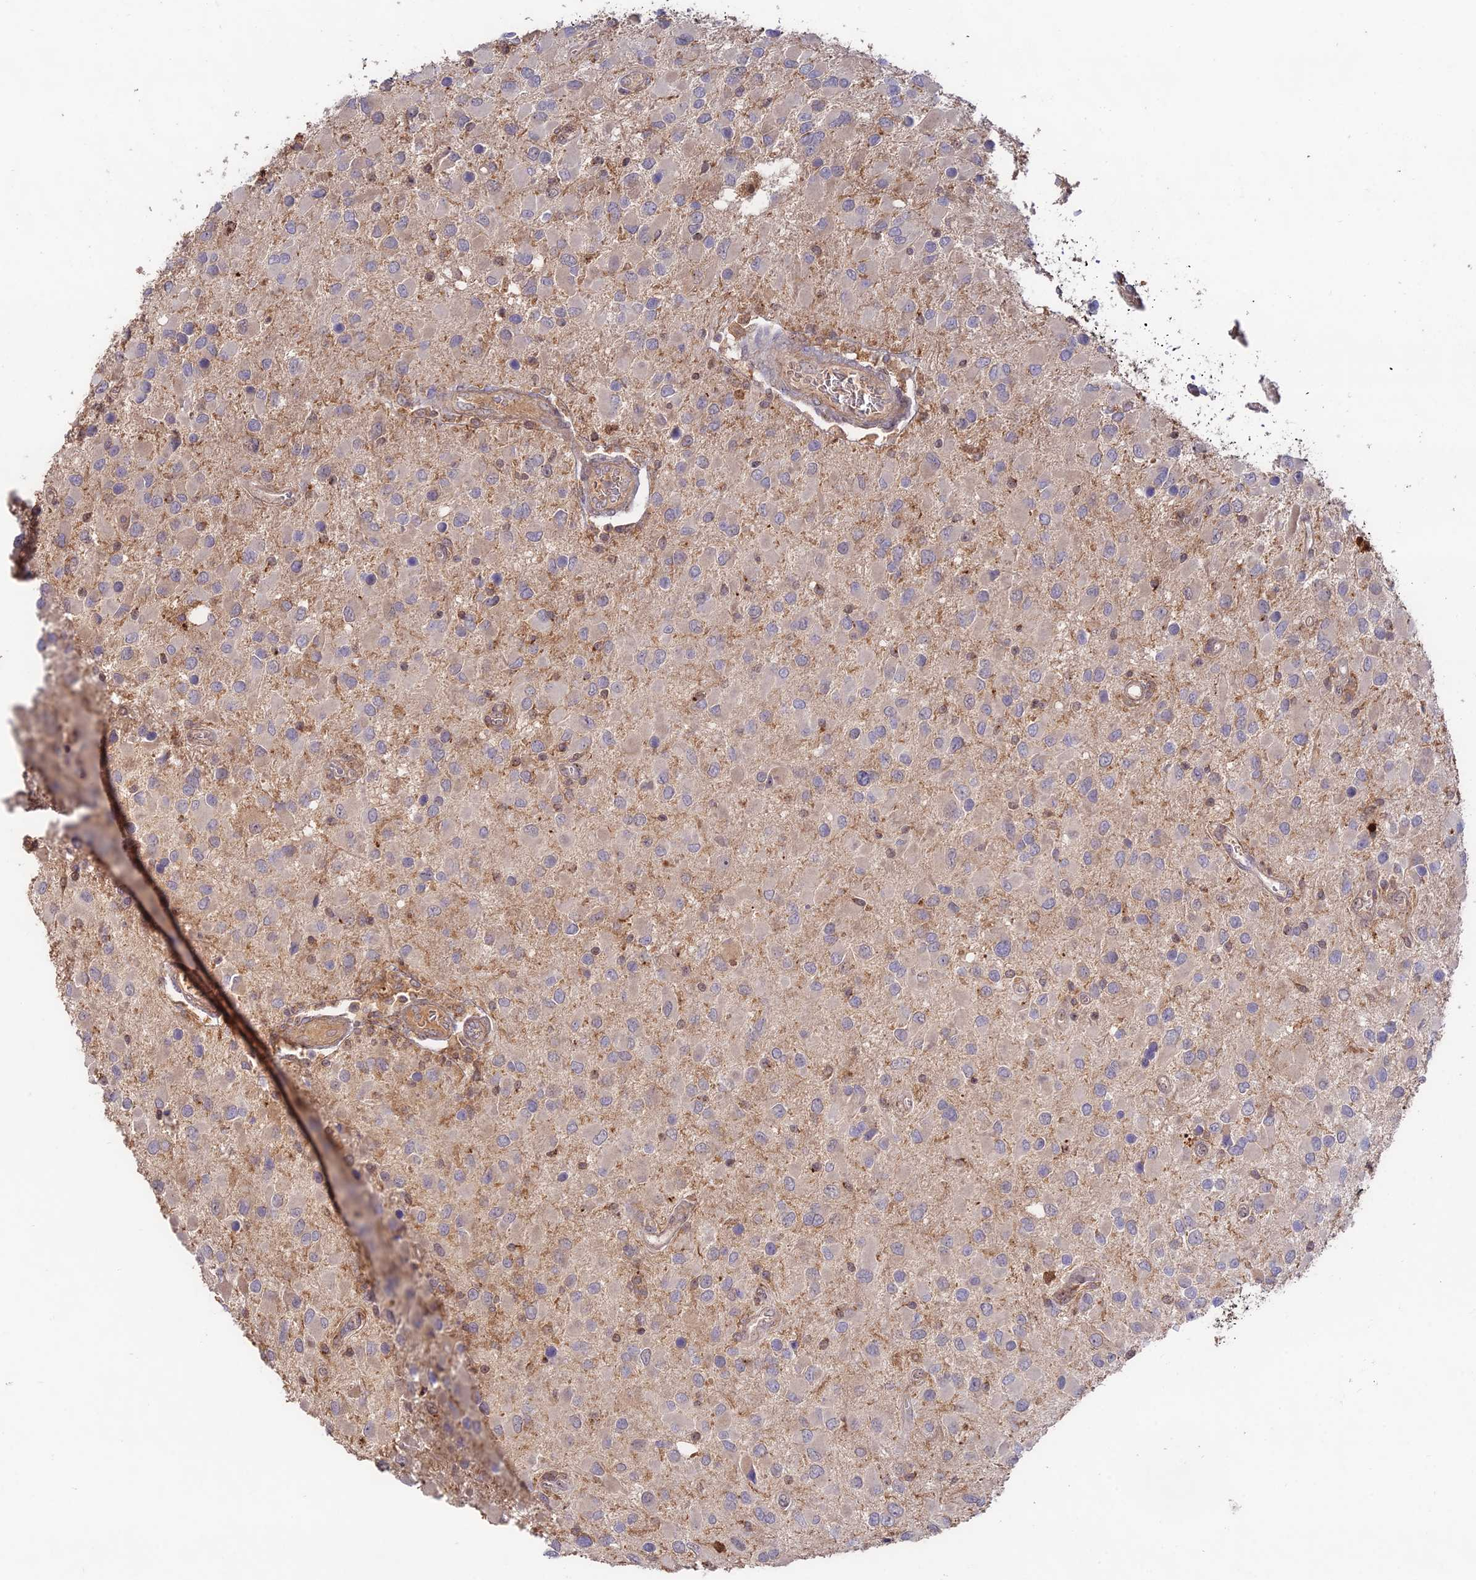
{"staining": {"intensity": "negative", "quantity": "none", "location": "none"}, "tissue": "glioma", "cell_type": "Tumor cells", "image_type": "cancer", "snomed": [{"axis": "morphology", "description": "Glioma, malignant, High grade"}, {"axis": "topography", "description": "Brain"}], "caption": "Immunohistochemistry (IHC) micrograph of neoplastic tissue: high-grade glioma (malignant) stained with DAB (3,3'-diaminobenzidine) demonstrates no significant protein positivity in tumor cells.", "gene": "CLCF1", "patient": {"sex": "male", "age": 53}}